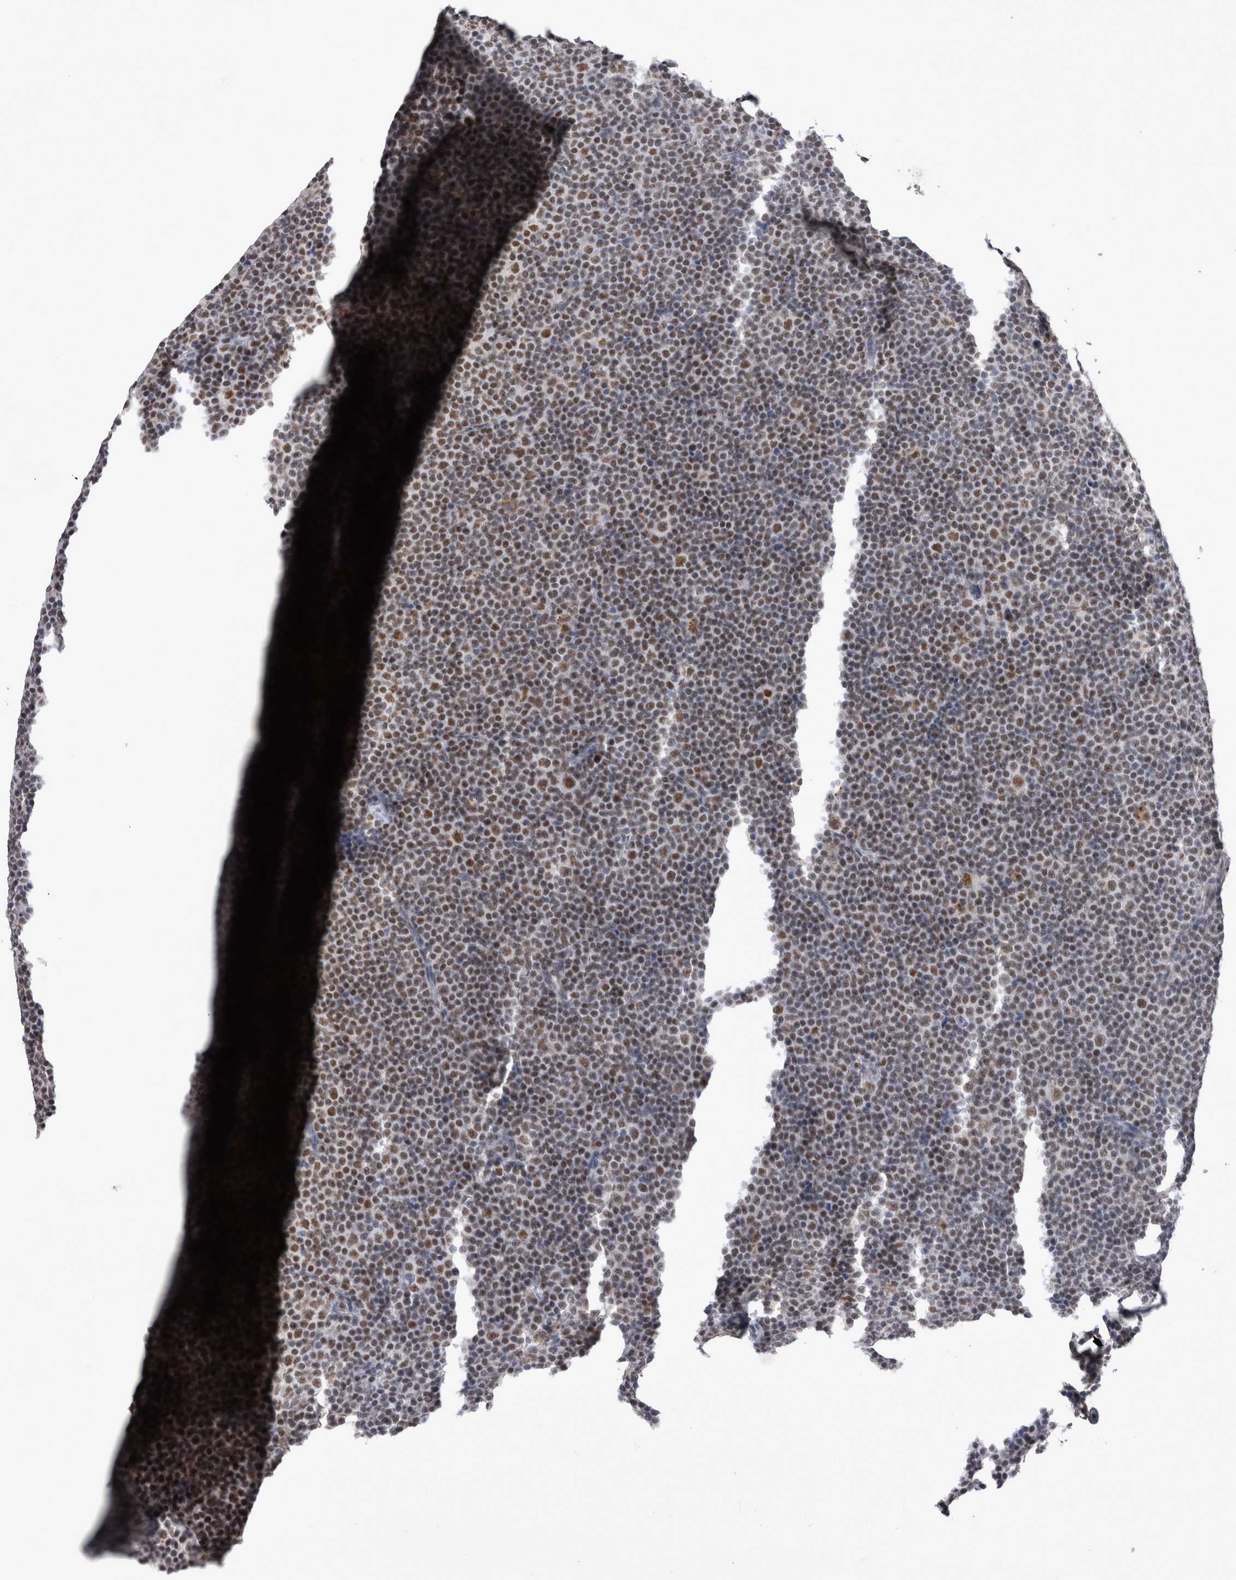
{"staining": {"intensity": "moderate", "quantity": "25%-75%", "location": "nuclear"}, "tissue": "lymphoma", "cell_type": "Tumor cells", "image_type": "cancer", "snomed": [{"axis": "morphology", "description": "Malignant lymphoma, non-Hodgkin's type, Low grade"}, {"axis": "topography", "description": "Lymph node"}], "caption": "Immunohistochemical staining of malignant lymphoma, non-Hodgkin's type (low-grade) exhibits medium levels of moderate nuclear staining in approximately 25%-75% of tumor cells. (DAB IHC, brown staining for protein, blue staining for nuclei).", "gene": "RBM6", "patient": {"sex": "female", "age": 67}}